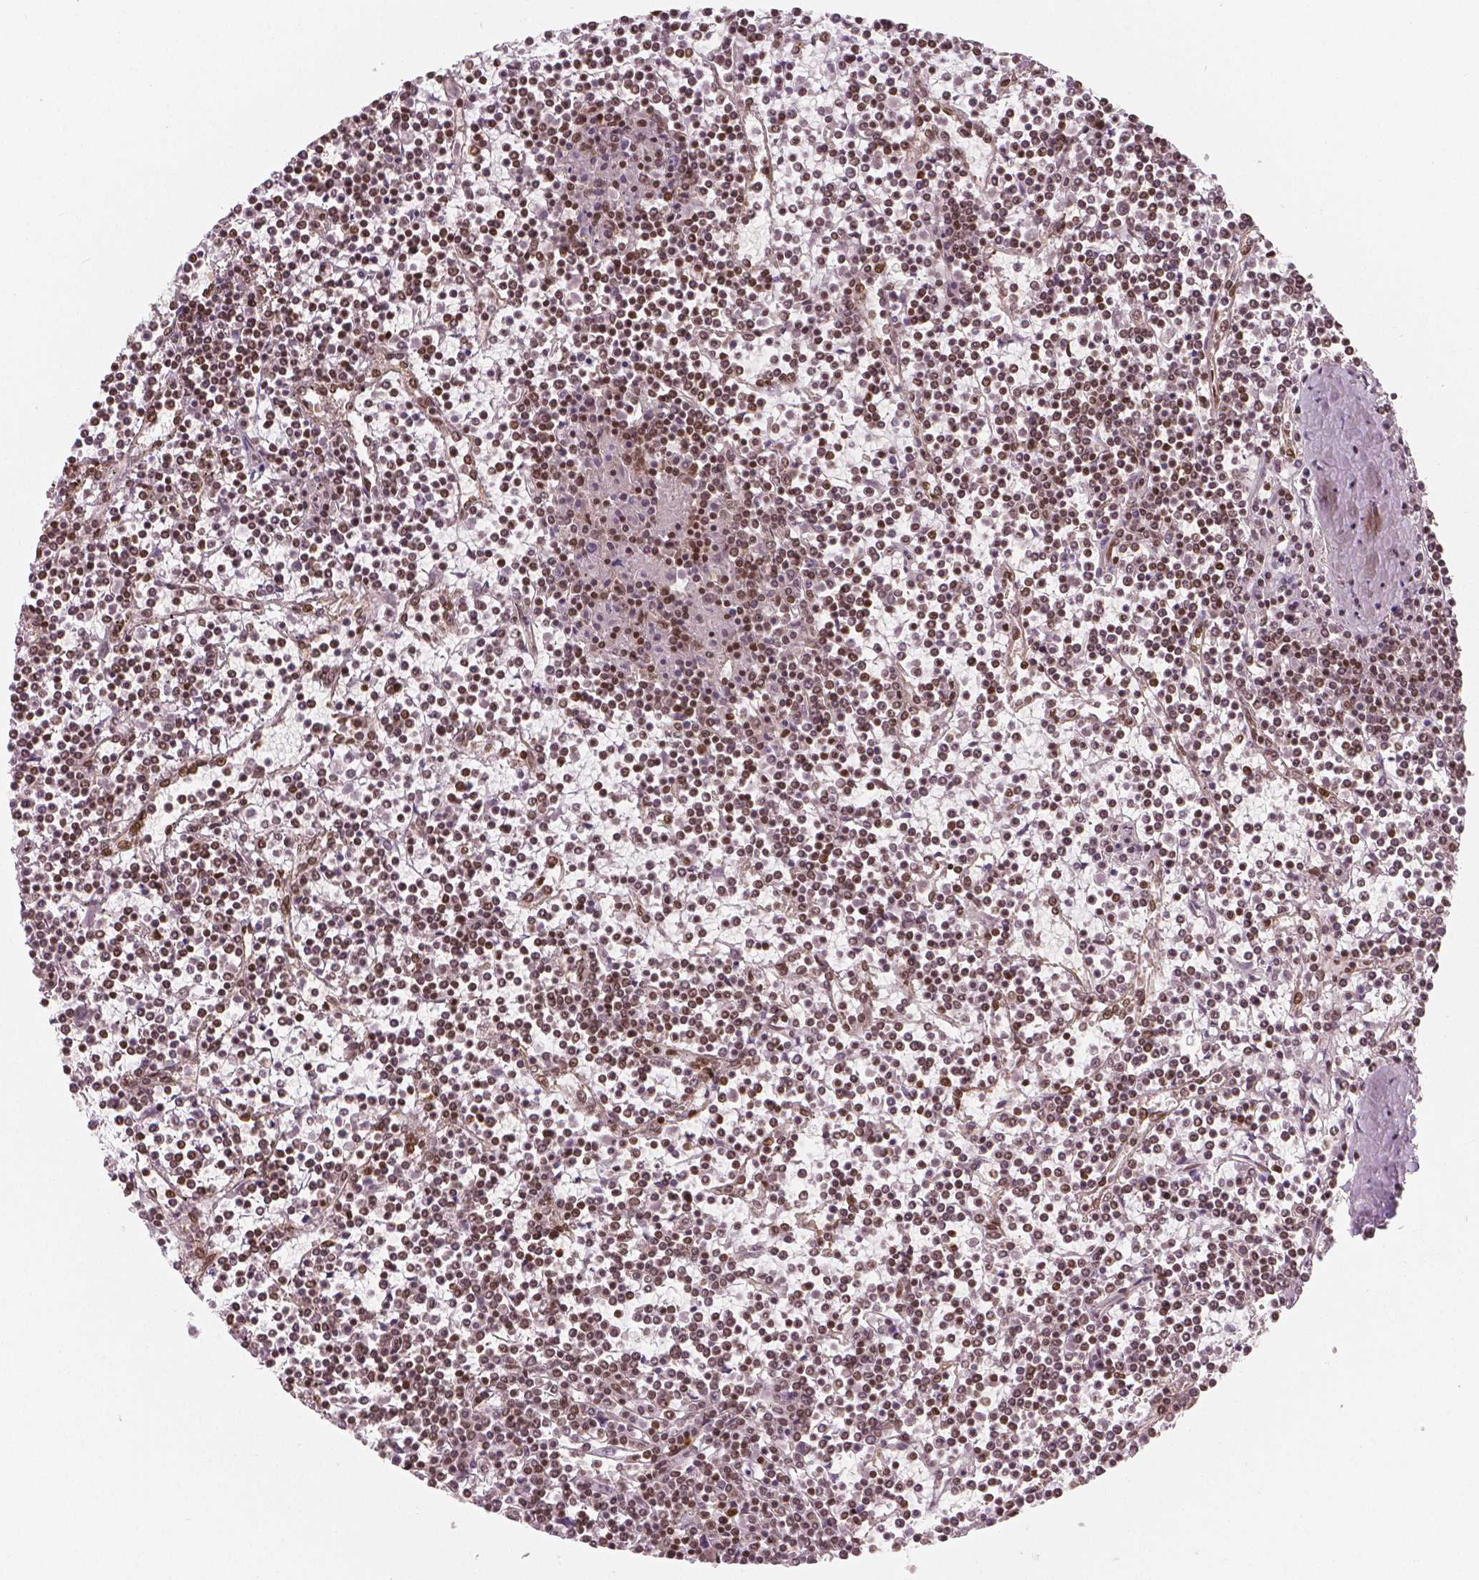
{"staining": {"intensity": "moderate", "quantity": ">75%", "location": "nuclear"}, "tissue": "lymphoma", "cell_type": "Tumor cells", "image_type": "cancer", "snomed": [{"axis": "morphology", "description": "Malignant lymphoma, non-Hodgkin's type, Low grade"}, {"axis": "topography", "description": "Spleen"}], "caption": "DAB immunohistochemical staining of lymphoma demonstrates moderate nuclear protein expression in about >75% of tumor cells.", "gene": "NUCKS1", "patient": {"sex": "female", "age": 19}}